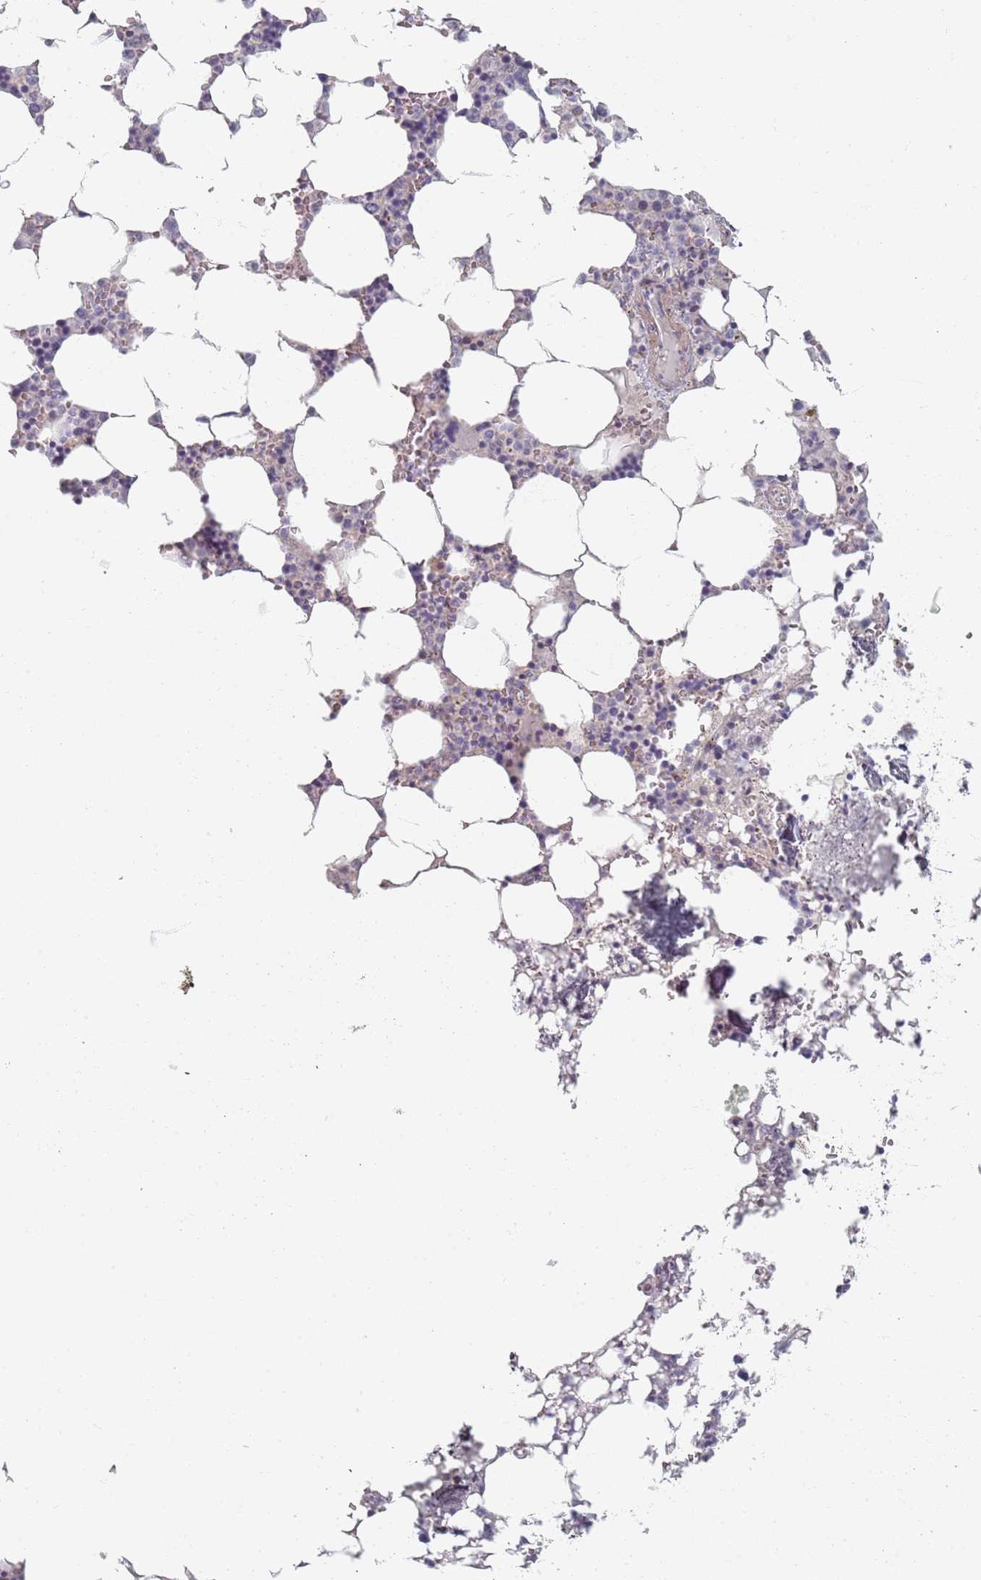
{"staining": {"intensity": "negative", "quantity": "none", "location": "none"}, "tissue": "bone marrow", "cell_type": "Hematopoietic cells", "image_type": "normal", "snomed": [{"axis": "morphology", "description": "Normal tissue, NOS"}, {"axis": "topography", "description": "Bone marrow"}], "caption": "A high-resolution micrograph shows IHC staining of unremarkable bone marrow, which displays no significant staining in hematopoietic cells.", "gene": "SYNGR3", "patient": {"sex": "male", "age": 64}}